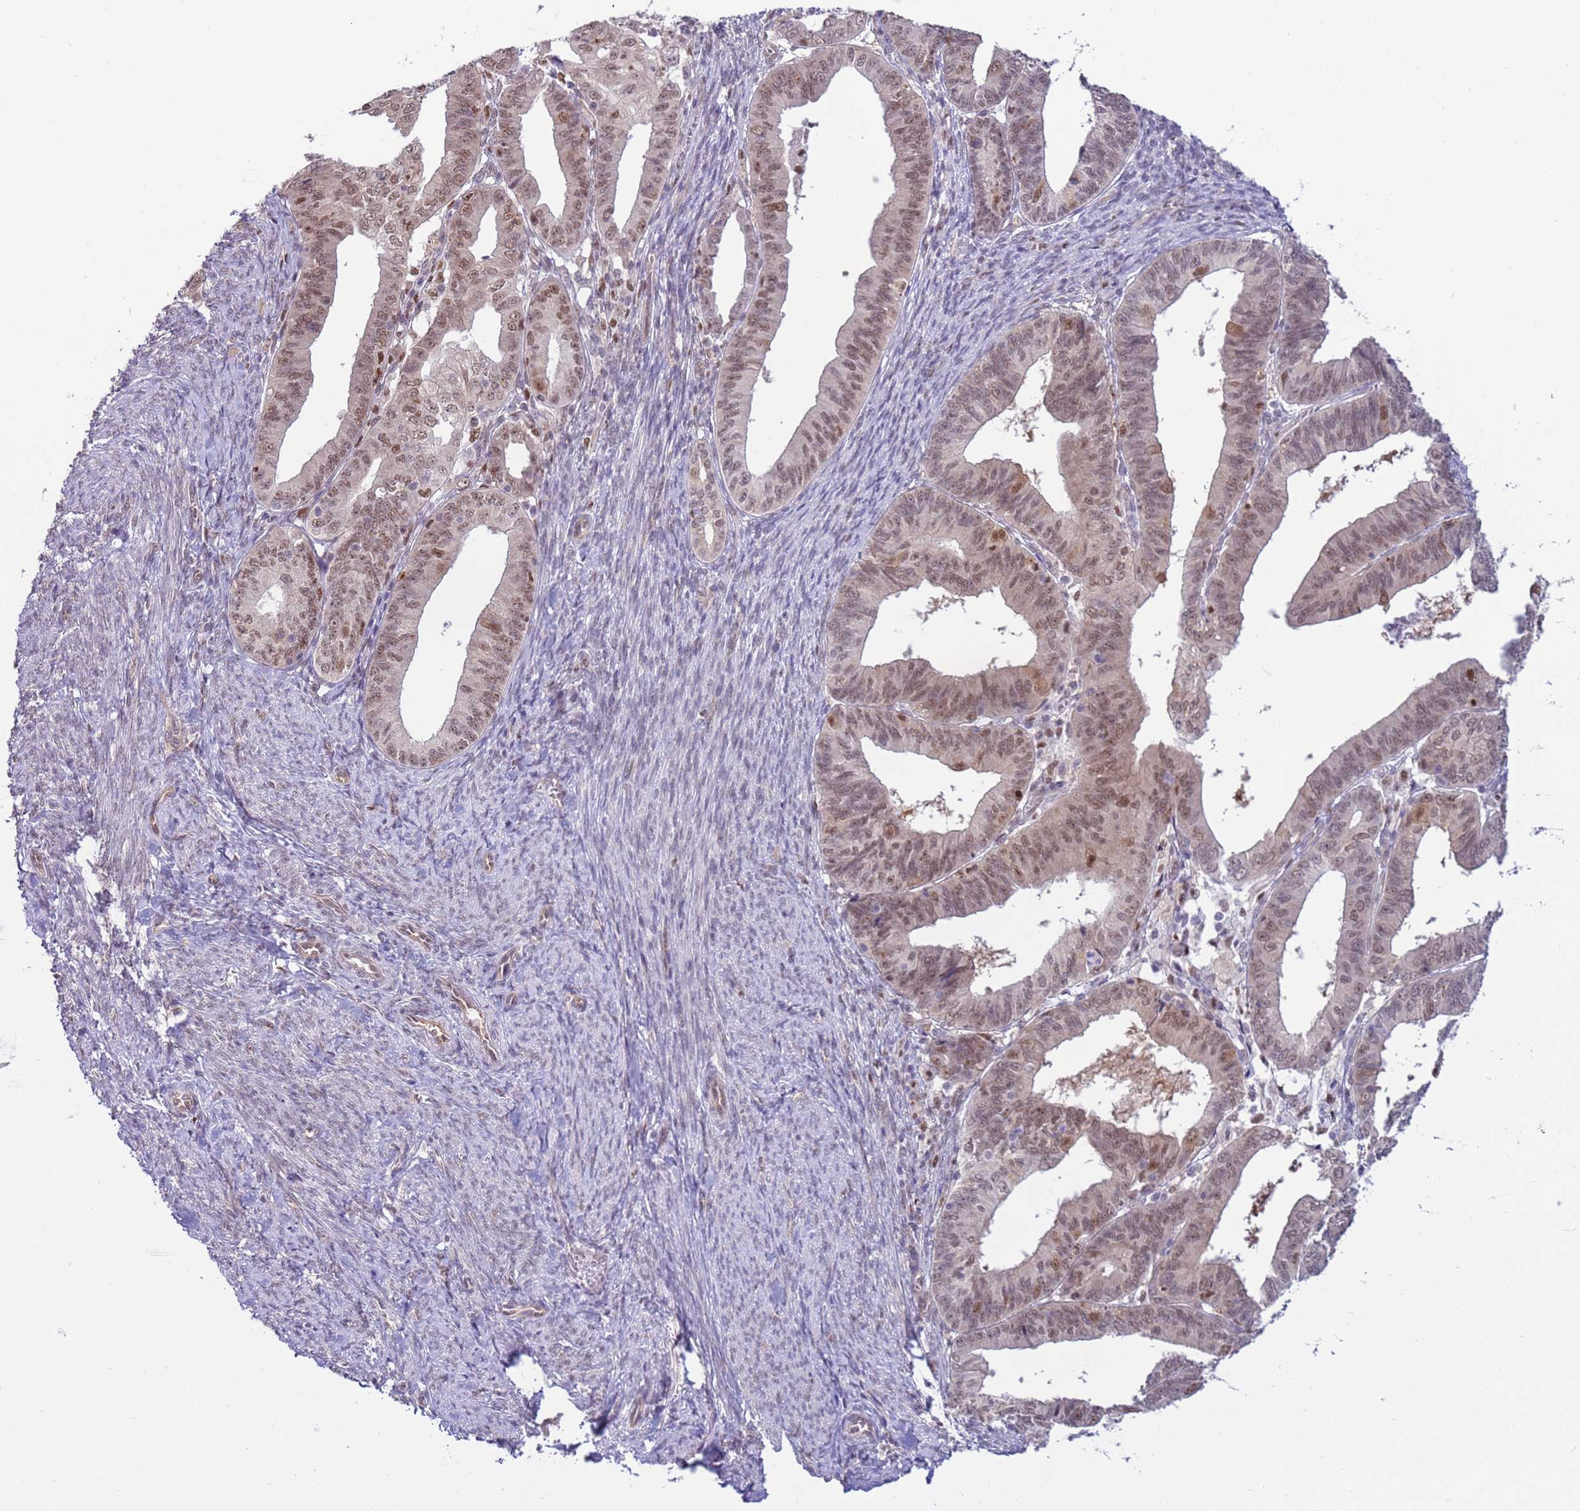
{"staining": {"intensity": "moderate", "quantity": ">75%", "location": "nuclear"}, "tissue": "endometrial cancer", "cell_type": "Tumor cells", "image_type": "cancer", "snomed": [{"axis": "morphology", "description": "Adenocarcinoma, NOS"}, {"axis": "topography", "description": "Endometrium"}], "caption": "DAB (3,3'-diaminobenzidine) immunohistochemical staining of human endometrial adenocarcinoma demonstrates moderate nuclear protein expression in about >75% of tumor cells. (Stains: DAB in brown, nuclei in blue, Microscopy: brightfield microscopy at high magnification).", "gene": "PRPF6", "patient": {"sex": "female", "age": 56}}